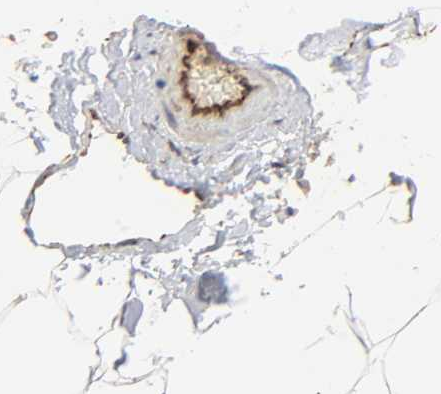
{"staining": {"intensity": "strong", "quantity": ">75%", "location": "cytoplasmic/membranous"}, "tissue": "adipose tissue", "cell_type": "Adipocytes", "image_type": "normal", "snomed": [{"axis": "morphology", "description": "Normal tissue, NOS"}, {"axis": "morphology", "description": "Duct carcinoma"}, {"axis": "topography", "description": "Breast"}, {"axis": "topography", "description": "Adipose tissue"}], "caption": "An image of adipose tissue stained for a protein displays strong cytoplasmic/membranous brown staining in adipocytes.", "gene": "REEP5", "patient": {"sex": "female", "age": 37}}